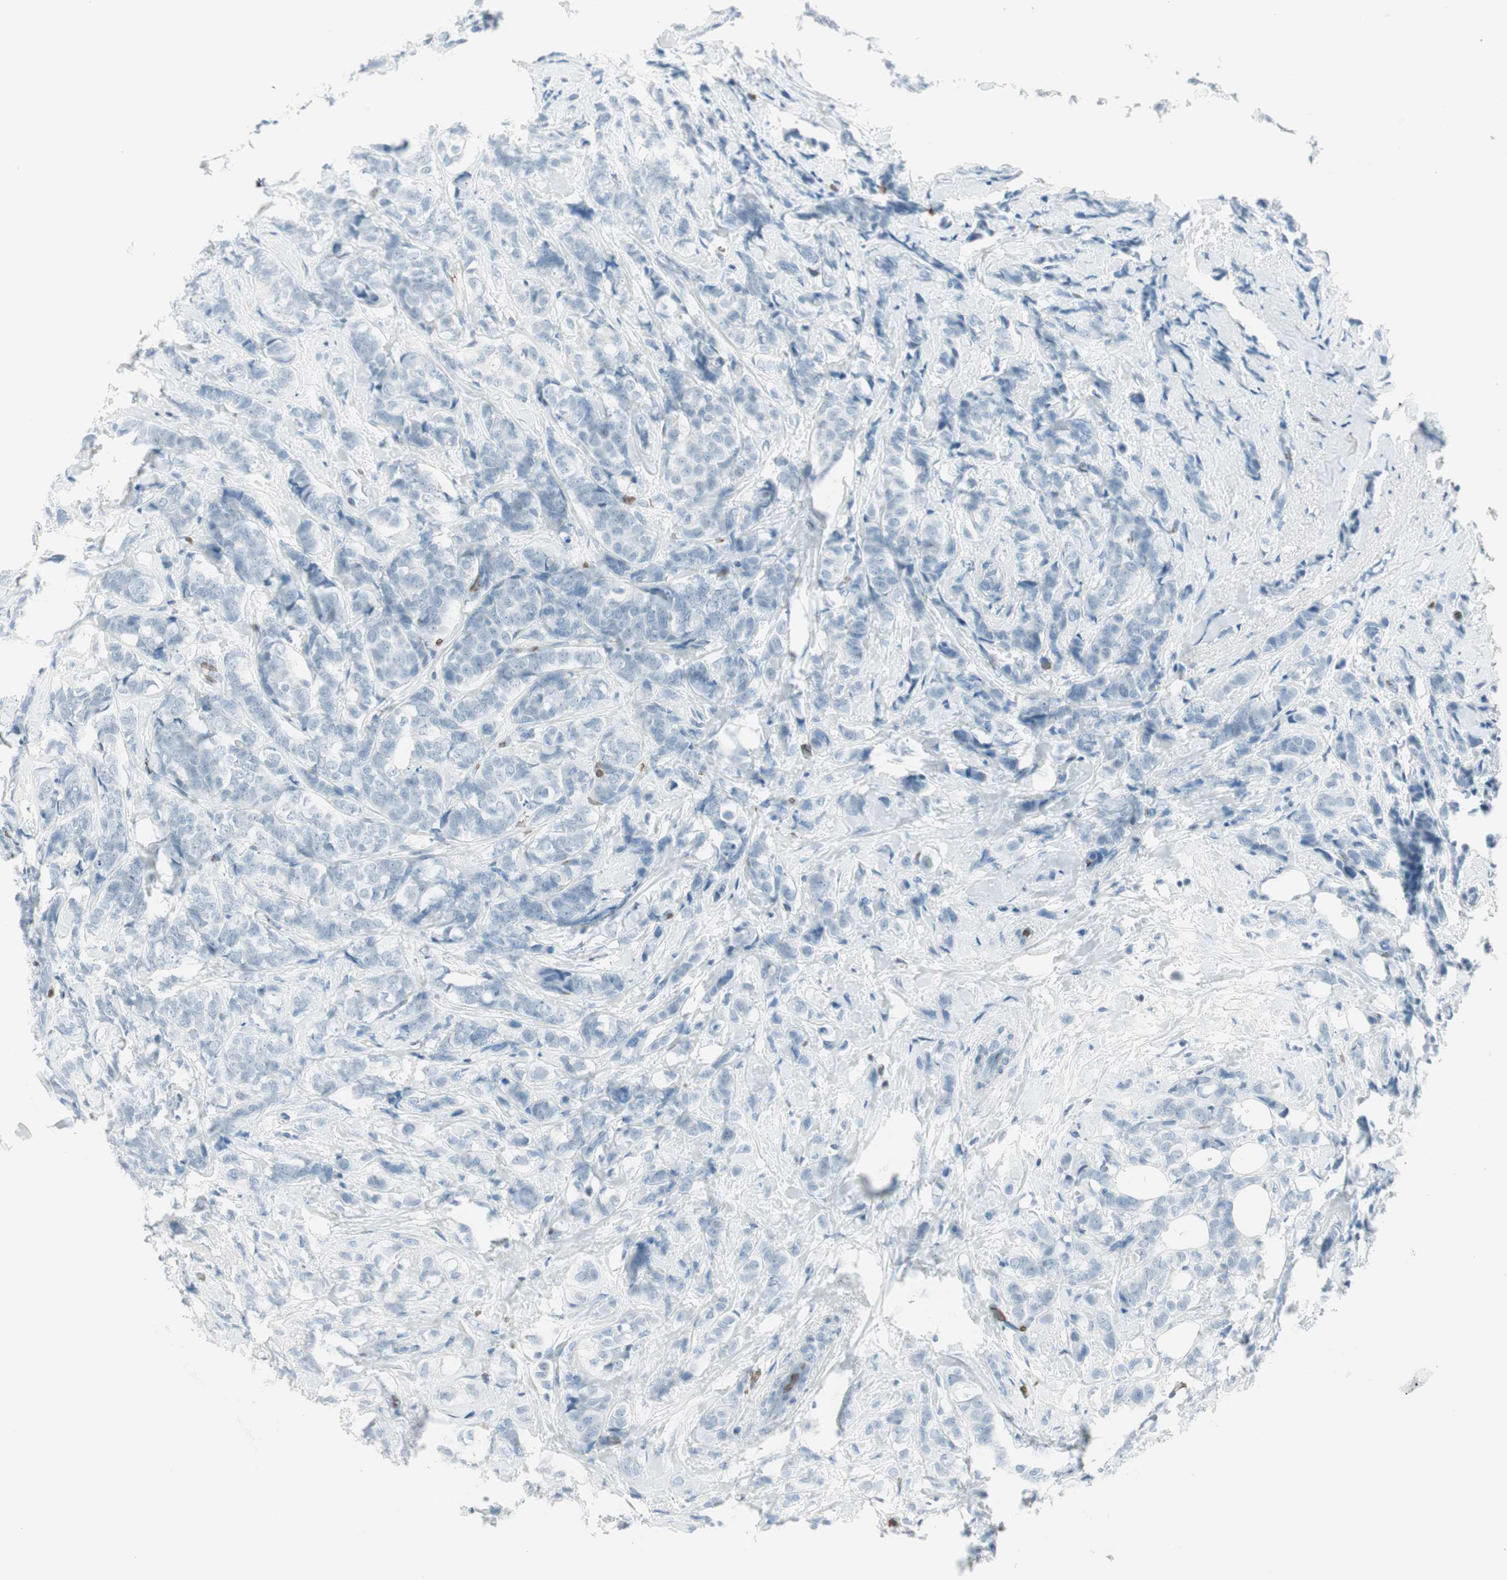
{"staining": {"intensity": "negative", "quantity": "none", "location": "none"}, "tissue": "breast cancer", "cell_type": "Tumor cells", "image_type": "cancer", "snomed": [{"axis": "morphology", "description": "Lobular carcinoma"}, {"axis": "topography", "description": "Breast"}], "caption": "Breast cancer stained for a protein using immunohistochemistry demonstrates no staining tumor cells.", "gene": "MAP4K1", "patient": {"sex": "female", "age": 60}}